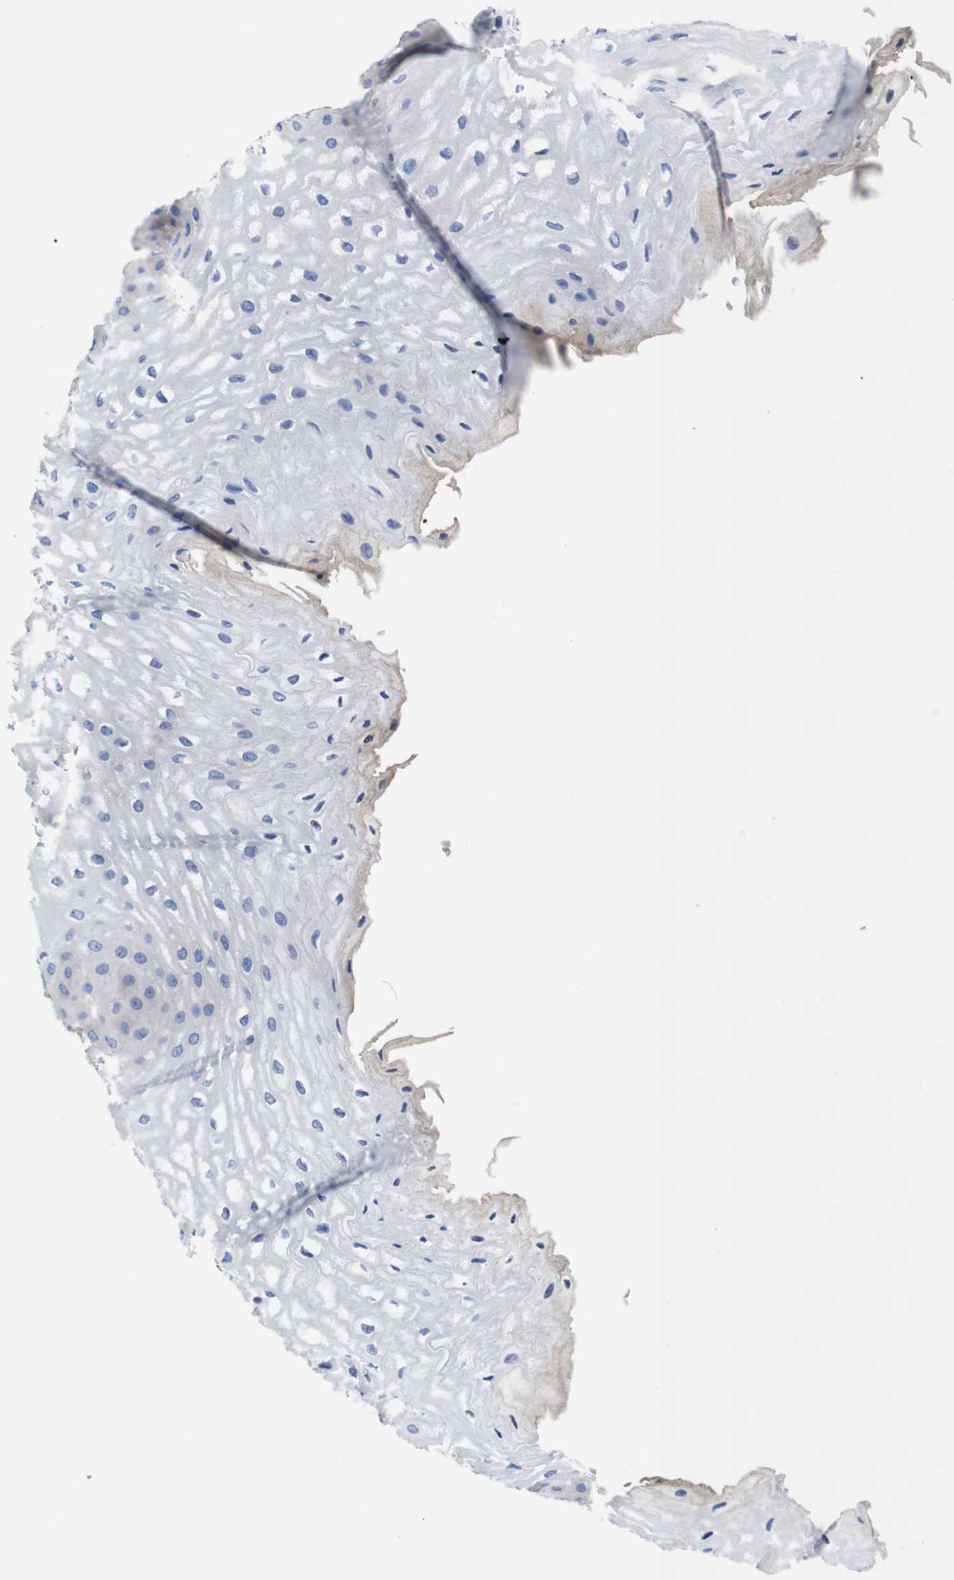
{"staining": {"intensity": "moderate", "quantity": "25%-75%", "location": "cytoplasmic/membranous"}, "tissue": "esophagus", "cell_type": "Squamous epithelial cells", "image_type": "normal", "snomed": [{"axis": "morphology", "description": "Normal tissue, NOS"}, {"axis": "topography", "description": "Esophagus"}], "caption": "Human esophagus stained for a protein (brown) displays moderate cytoplasmic/membranous positive staining in approximately 25%-75% of squamous epithelial cells.", "gene": "SPTBN1", "patient": {"sex": "male", "age": 54}}